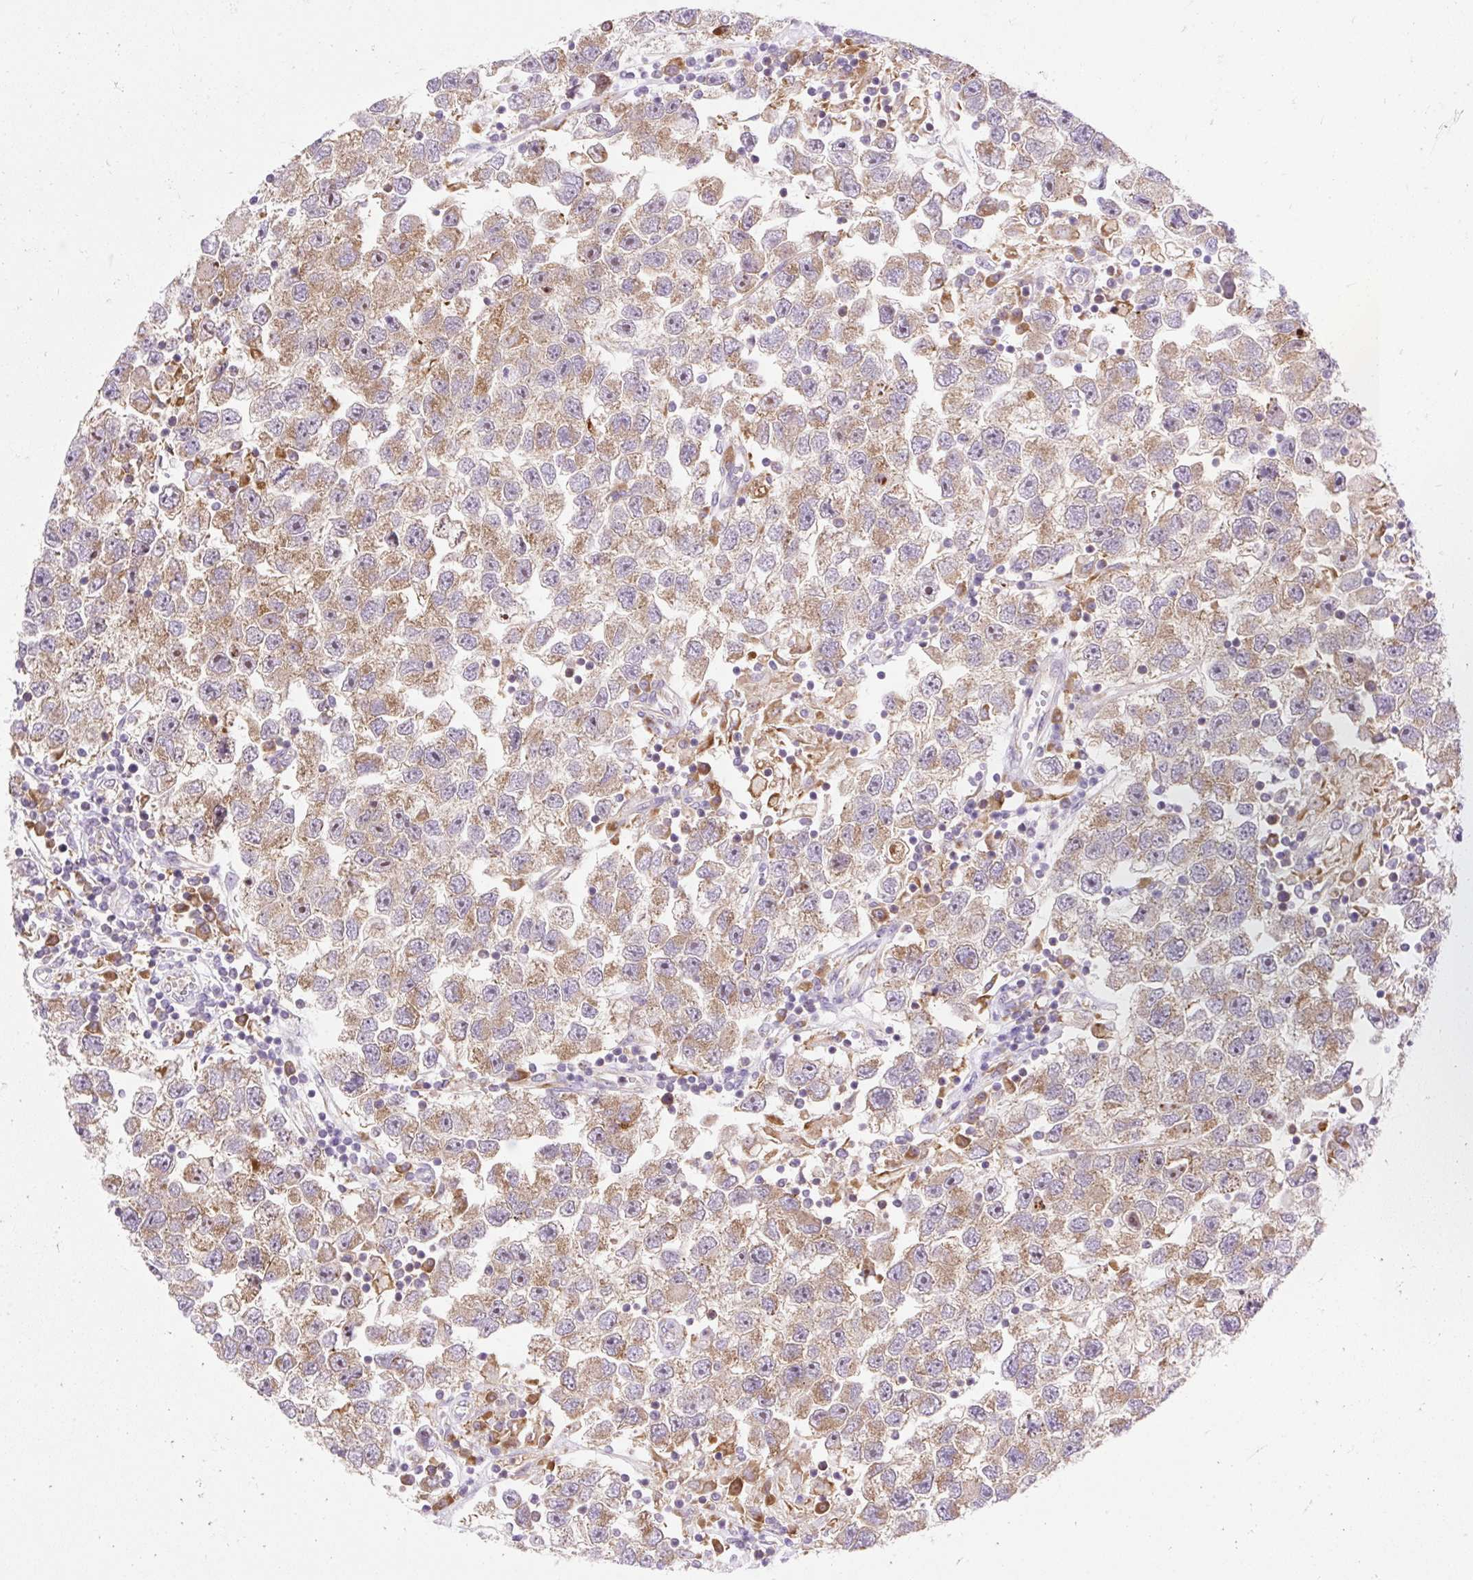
{"staining": {"intensity": "moderate", "quantity": "25%-75%", "location": "cytoplasmic/membranous"}, "tissue": "testis cancer", "cell_type": "Tumor cells", "image_type": "cancer", "snomed": [{"axis": "morphology", "description": "Seminoma, NOS"}, {"axis": "topography", "description": "Testis"}], "caption": "Moderate cytoplasmic/membranous protein expression is seen in about 25%-75% of tumor cells in testis cancer. The protein is stained brown, and the nuclei are stained in blue (DAB (3,3'-diaminobenzidine) IHC with brightfield microscopy, high magnification).", "gene": "GPR45", "patient": {"sex": "male", "age": 26}}